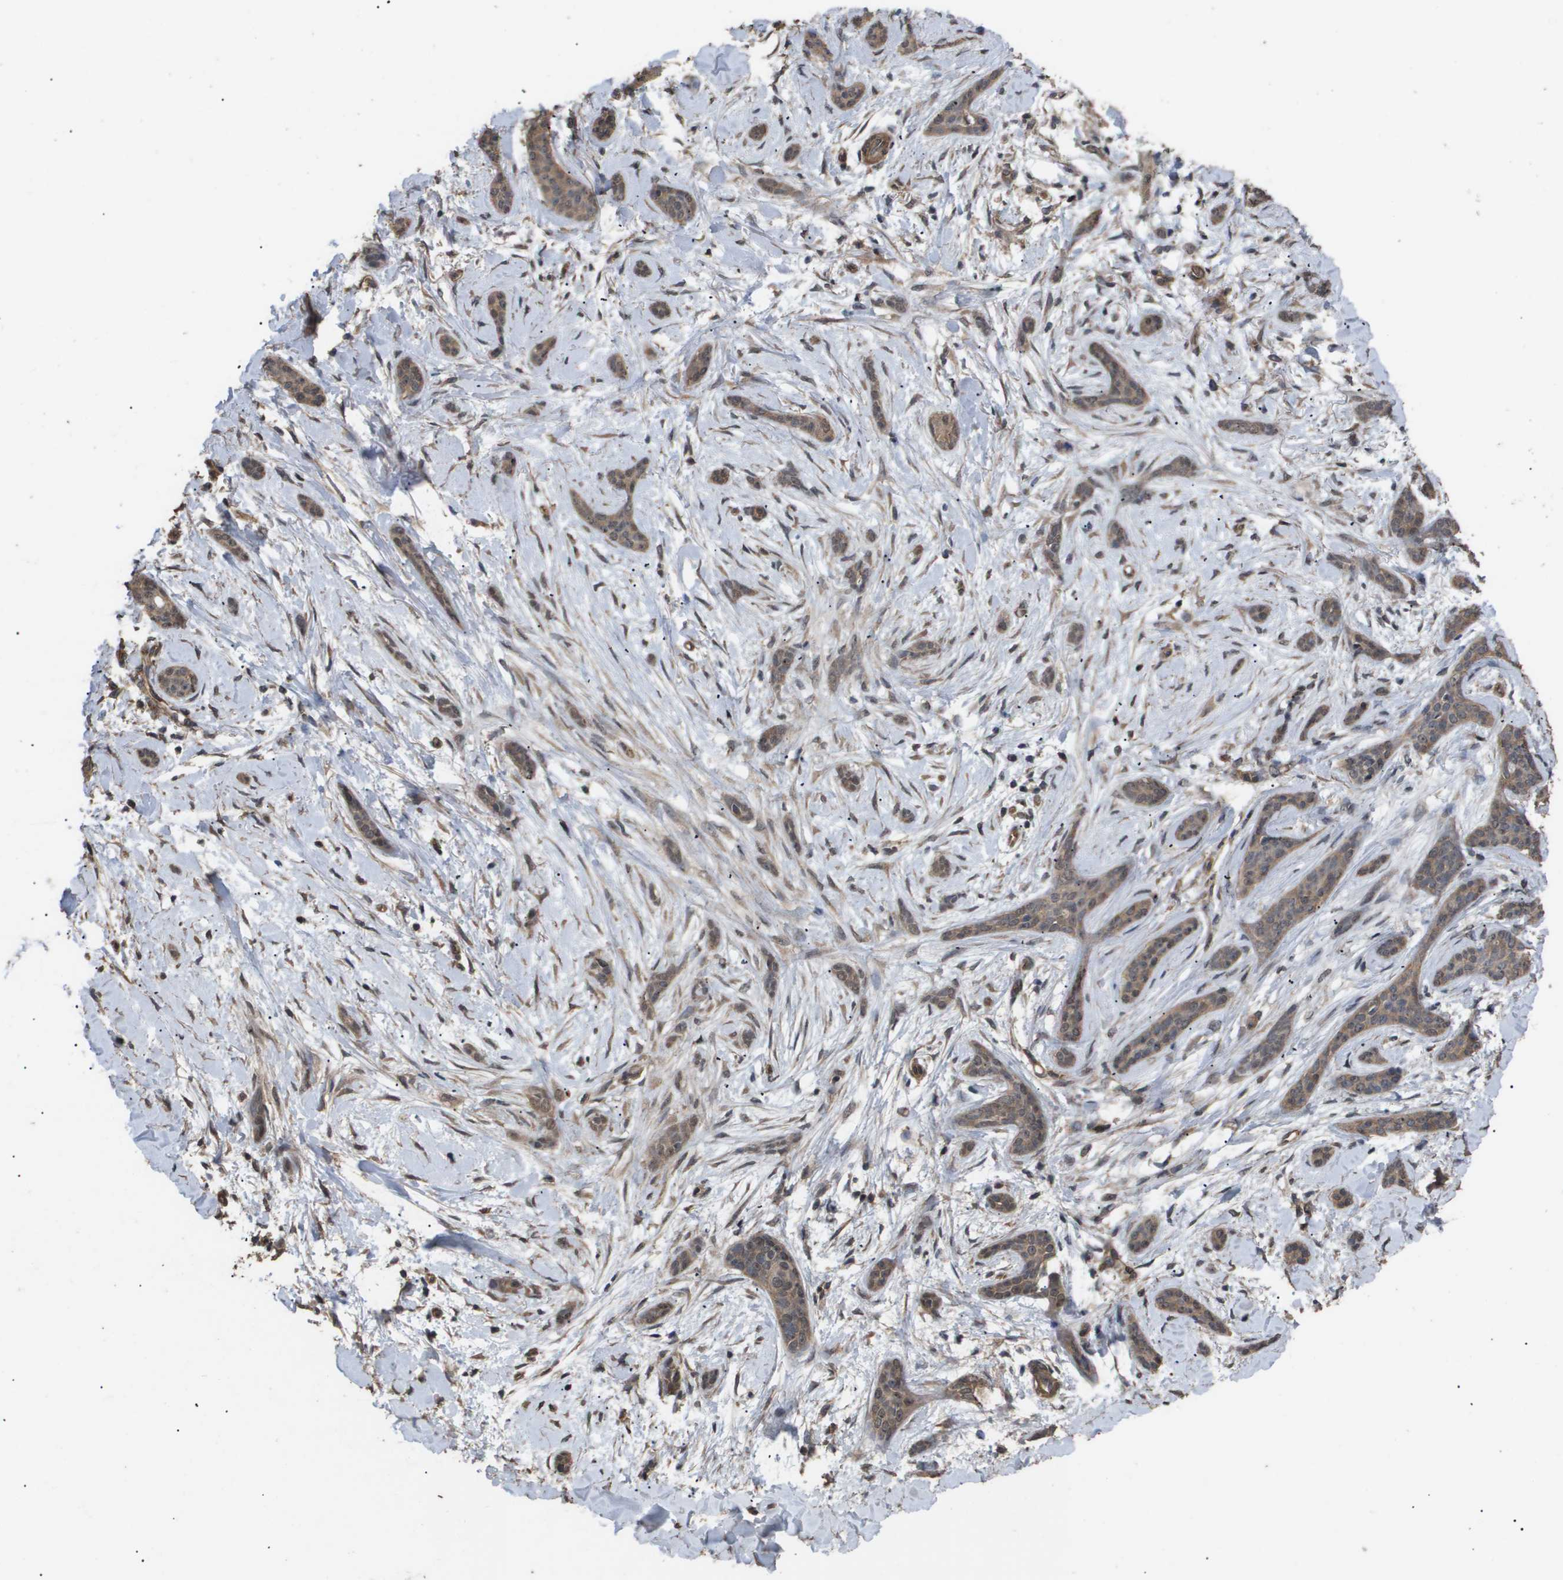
{"staining": {"intensity": "moderate", "quantity": ">75%", "location": "cytoplasmic/membranous"}, "tissue": "skin cancer", "cell_type": "Tumor cells", "image_type": "cancer", "snomed": [{"axis": "morphology", "description": "Basal cell carcinoma"}, {"axis": "morphology", "description": "Adnexal tumor, benign"}, {"axis": "topography", "description": "Skin"}], "caption": "DAB immunohistochemical staining of human benign adnexal tumor (skin) displays moderate cytoplasmic/membranous protein positivity in about >75% of tumor cells.", "gene": "CUL5", "patient": {"sex": "female", "age": 42}}